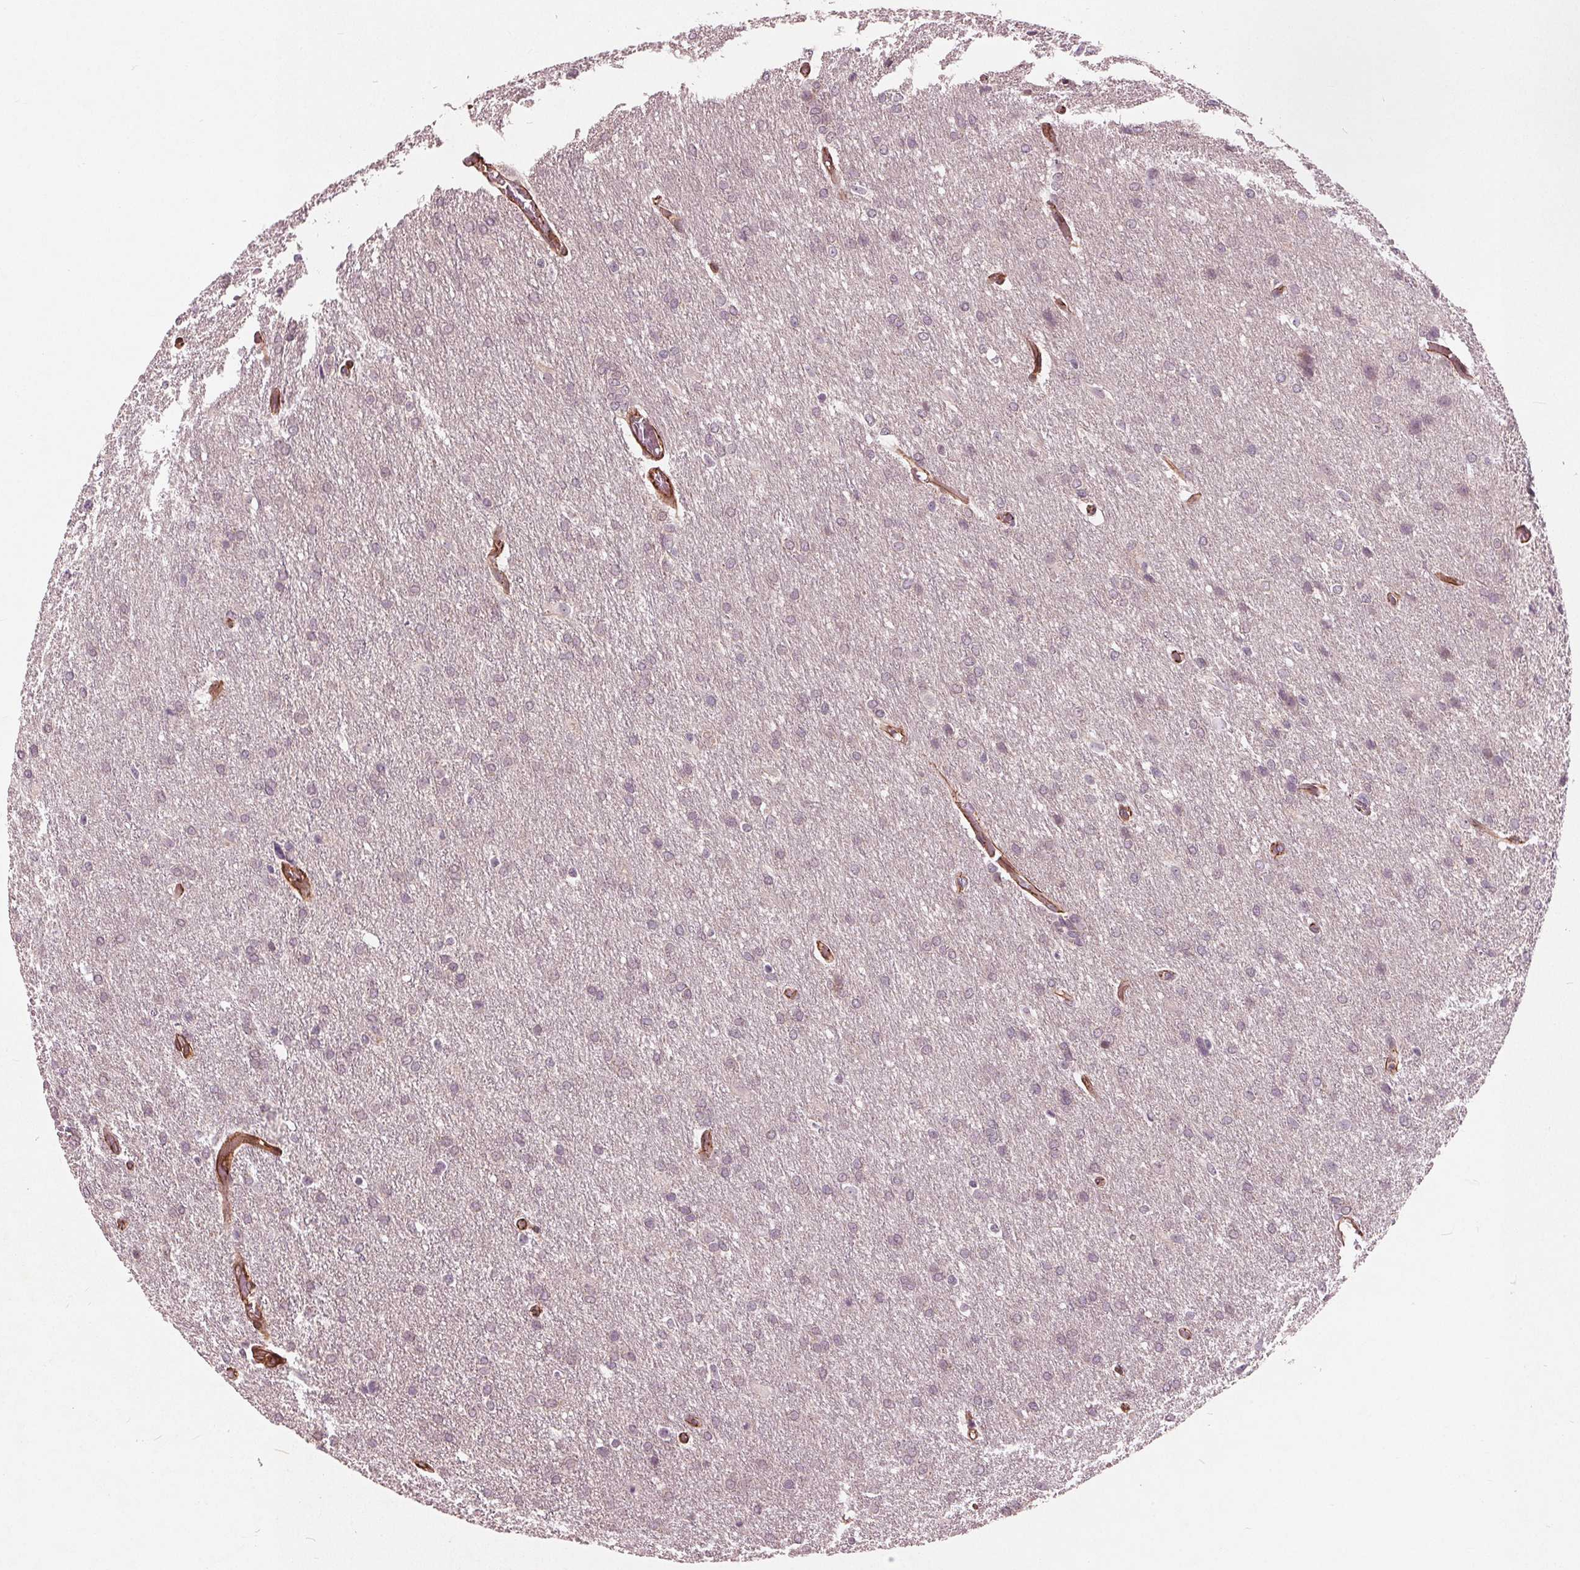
{"staining": {"intensity": "negative", "quantity": "none", "location": "none"}, "tissue": "glioma", "cell_type": "Tumor cells", "image_type": "cancer", "snomed": [{"axis": "morphology", "description": "Glioma, malignant, High grade"}, {"axis": "topography", "description": "Brain"}], "caption": "This is an IHC micrograph of human glioma. There is no staining in tumor cells.", "gene": "TXNIP", "patient": {"sex": "male", "age": 68}}